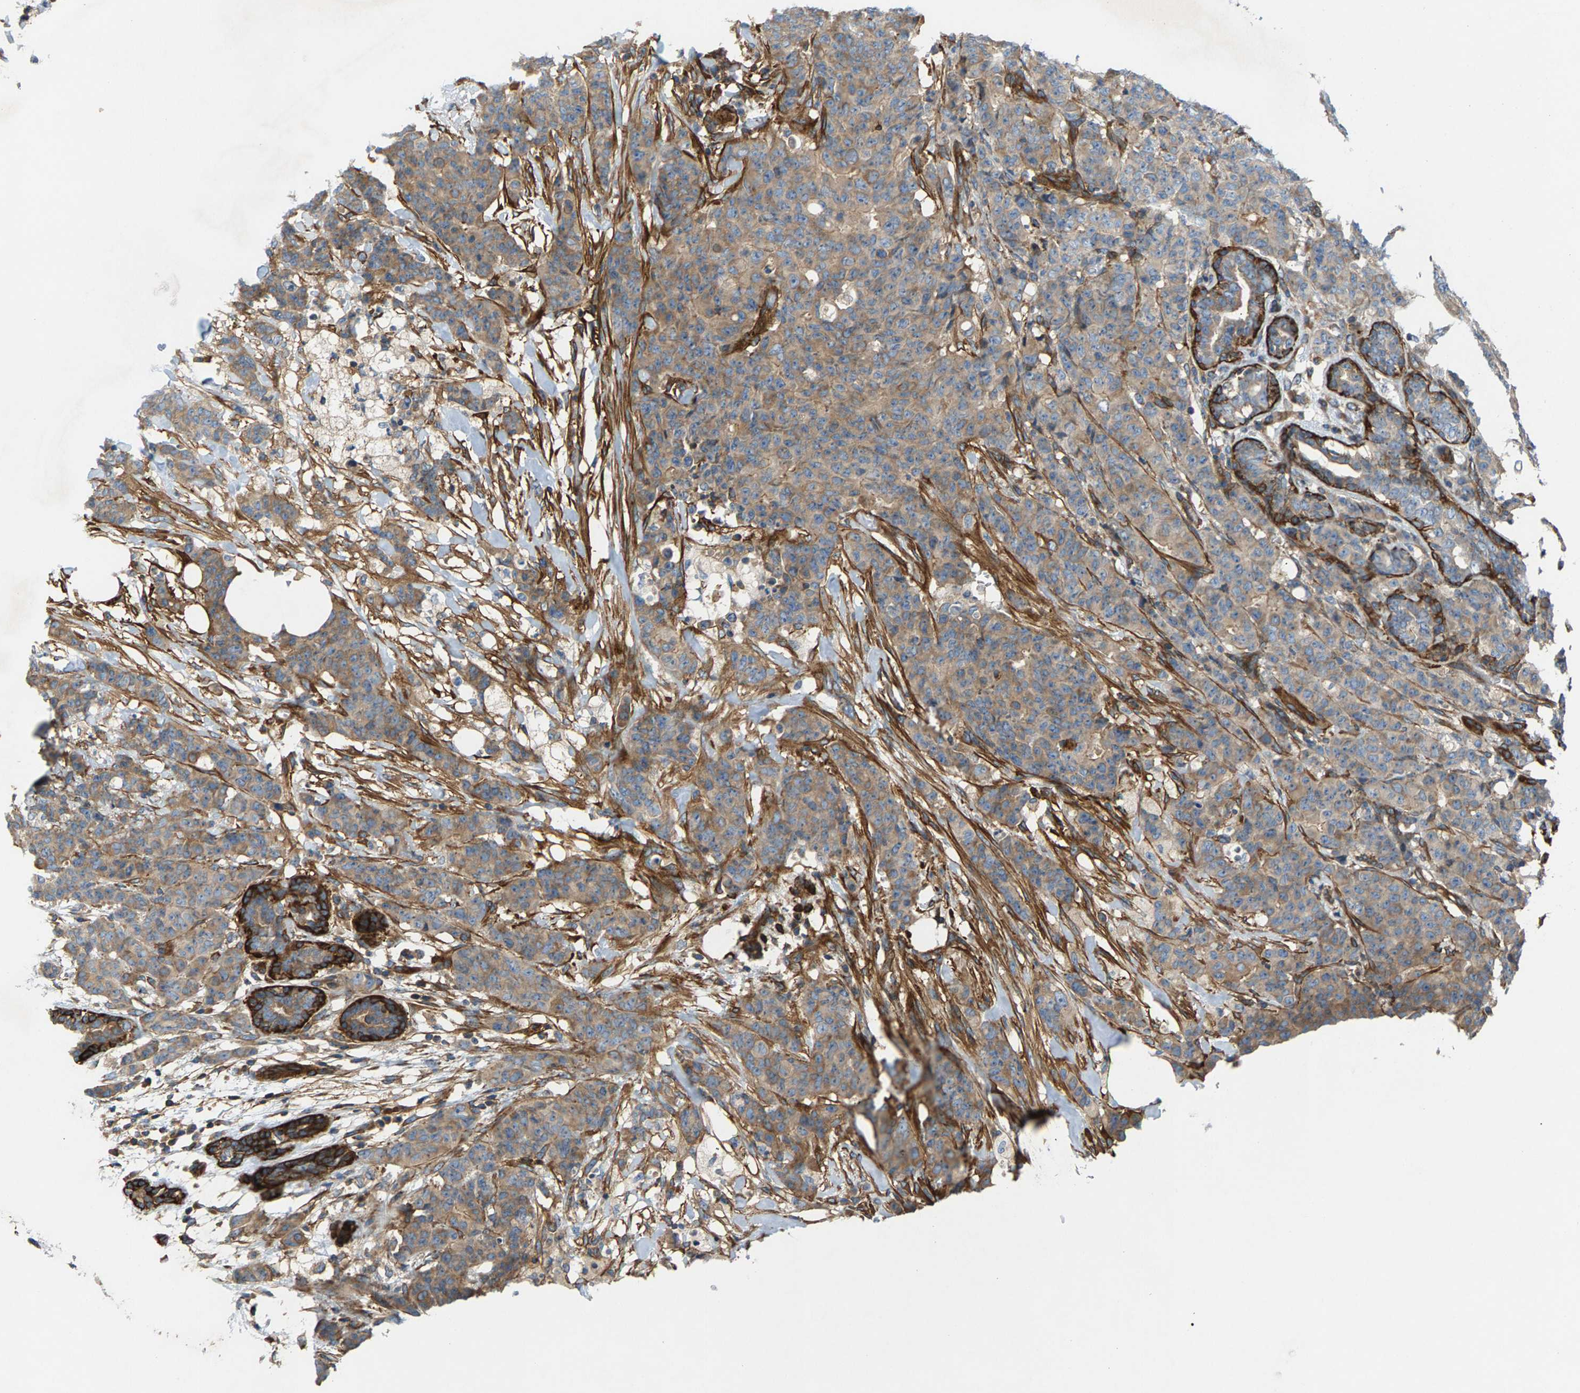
{"staining": {"intensity": "moderate", "quantity": ">75%", "location": "cytoplasmic/membranous"}, "tissue": "breast cancer", "cell_type": "Tumor cells", "image_type": "cancer", "snomed": [{"axis": "morphology", "description": "Normal tissue, NOS"}, {"axis": "morphology", "description": "Duct carcinoma"}, {"axis": "topography", "description": "Breast"}], "caption": "IHC photomicrograph of breast cancer stained for a protein (brown), which demonstrates medium levels of moderate cytoplasmic/membranous positivity in about >75% of tumor cells.", "gene": "PDCL", "patient": {"sex": "female", "age": 40}}